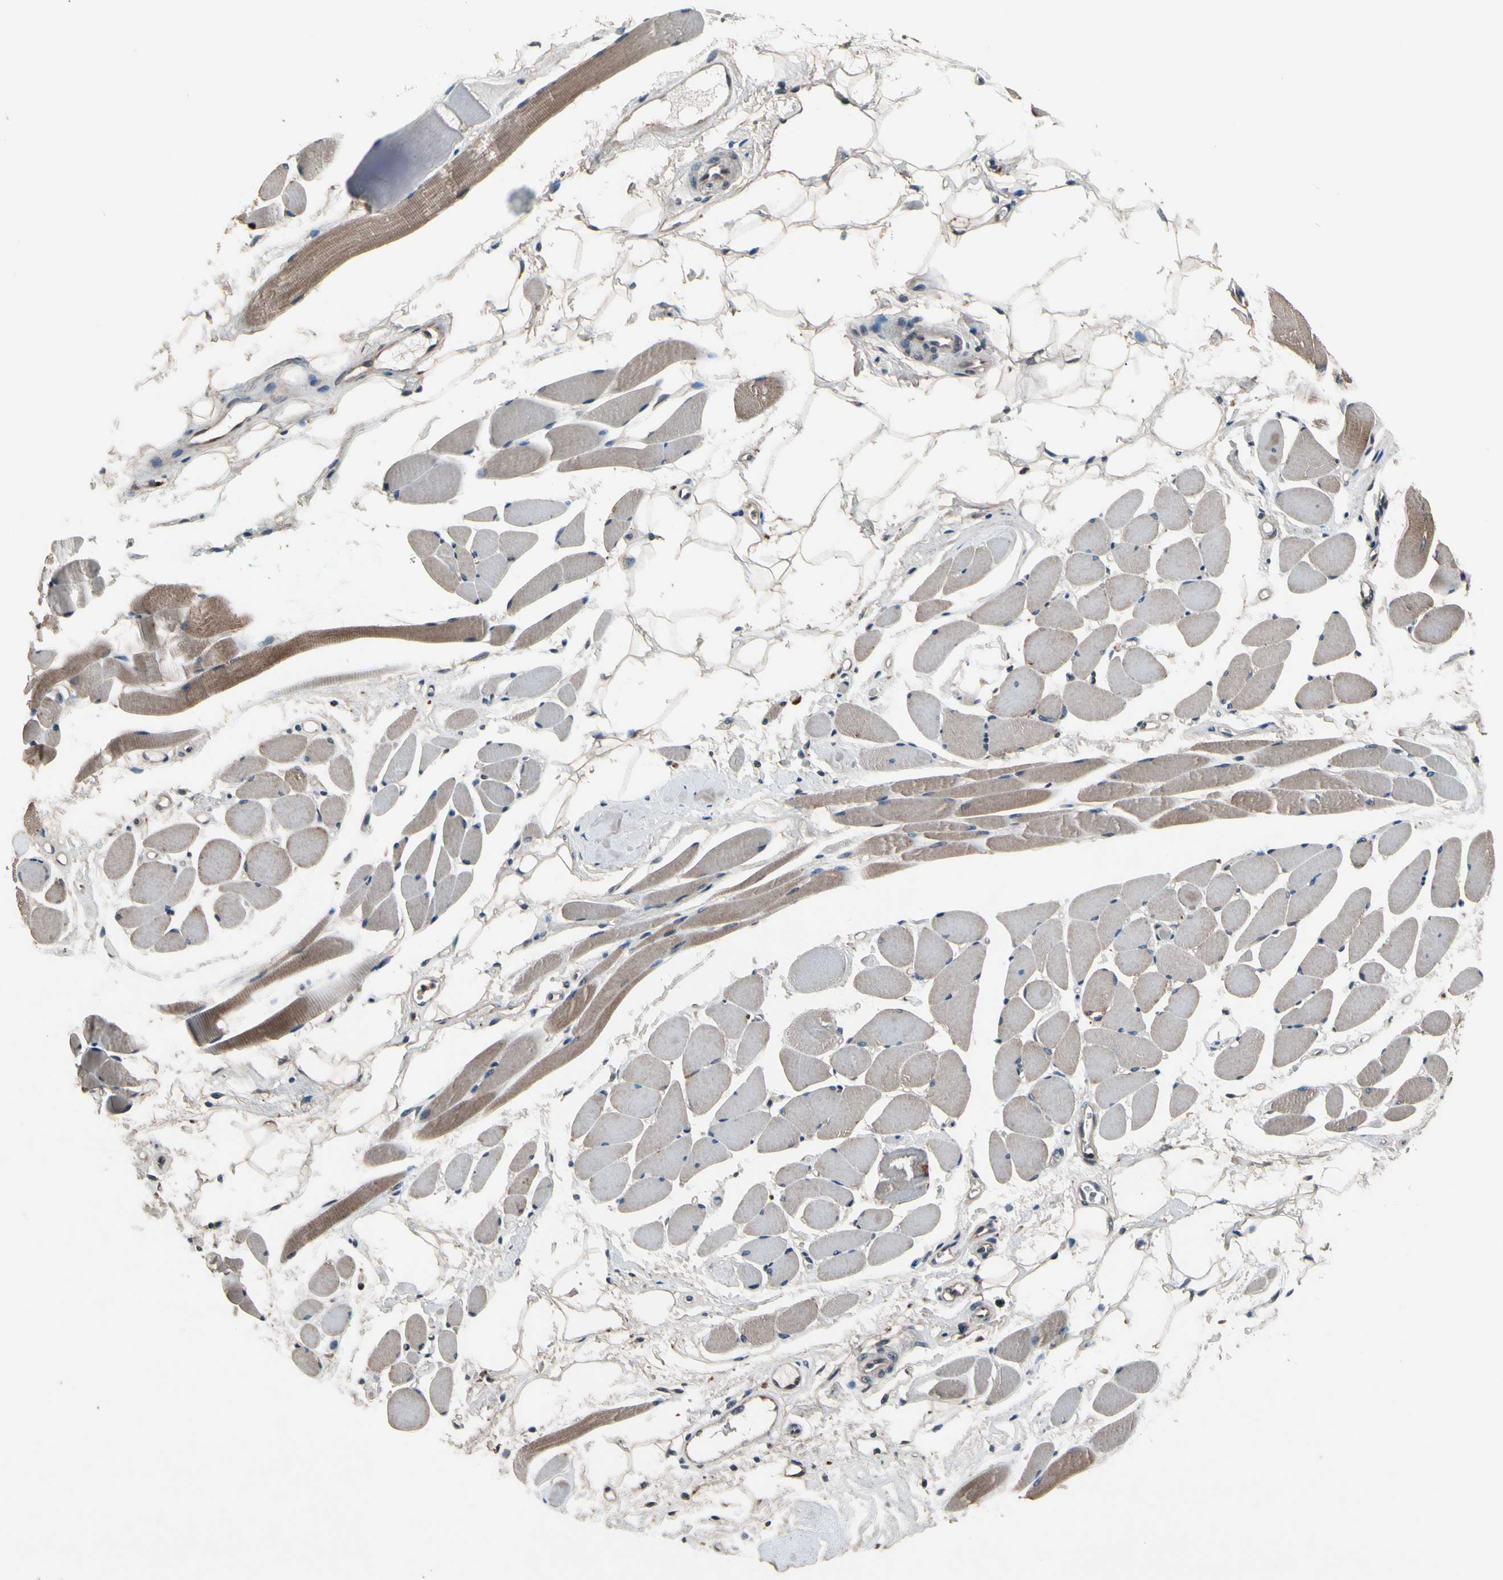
{"staining": {"intensity": "moderate", "quantity": "25%-75%", "location": "cytoplasmic/membranous"}, "tissue": "skeletal muscle", "cell_type": "Myocytes", "image_type": "normal", "snomed": [{"axis": "morphology", "description": "Normal tissue, NOS"}, {"axis": "topography", "description": "Skeletal muscle"}, {"axis": "topography", "description": "Peripheral nerve tissue"}], "caption": "Protein analysis of normal skeletal muscle shows moderate cytoplasmic/membranous expression in about 25%-75% of myocytes.", "gene": "MBTPS2", "patient": {"sex": "female", "age": 84}}